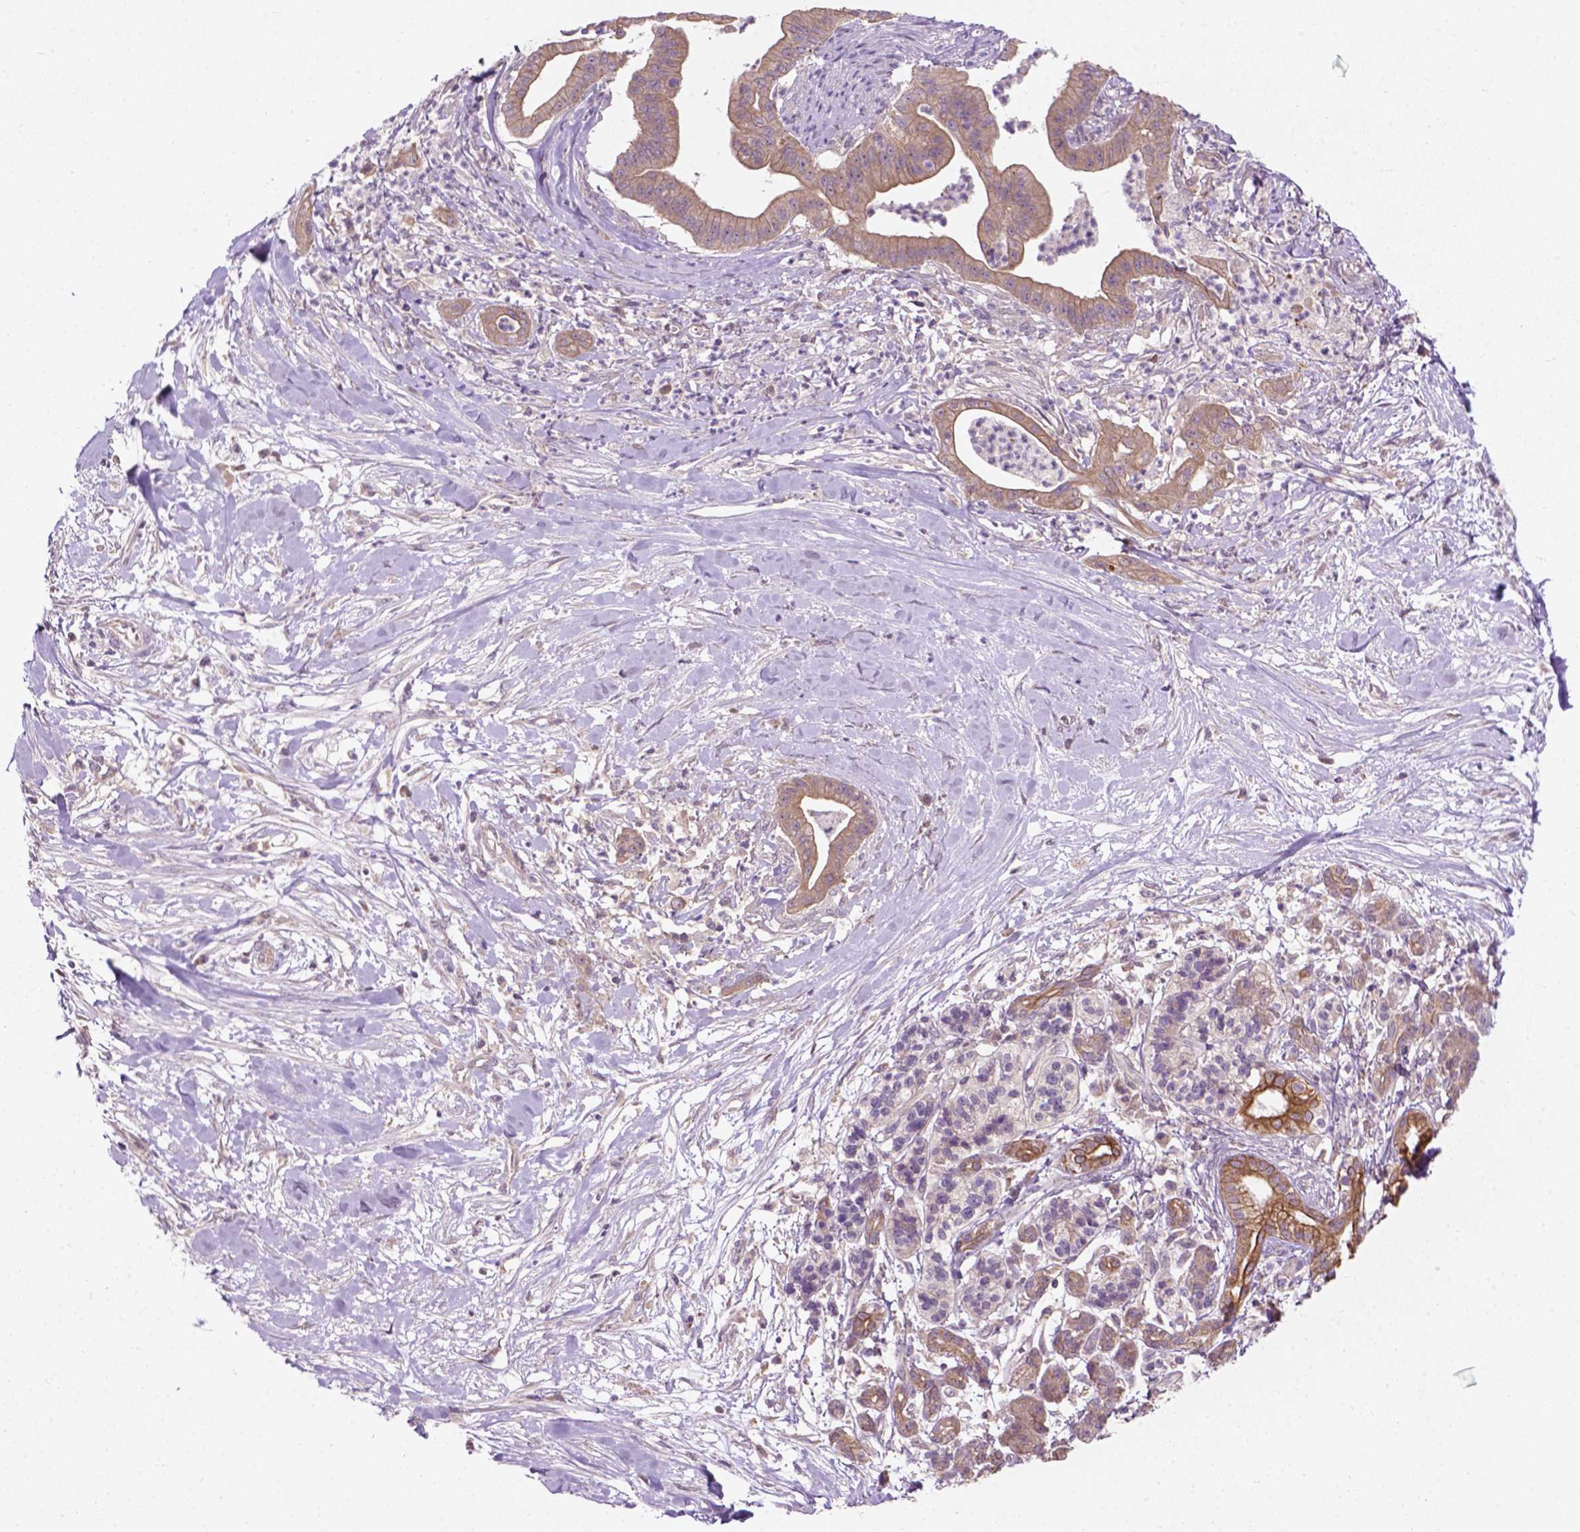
{"staining": {"intensity": "moderate", "quantity": ">75%", "location": "cytoplasmic/membranous"}, "tissue": "pancreatic cancer", "cell_type": "Tumor cells", "image_type": "cancer", "snomed": [{"axis": "morphology", "description": "Normal tissue, NOS"}, {"axis": "morphology", "description": "Adenocarcinoma, NOS"}, {"axis": "topography", "description": "Lymph node"}, {"axis": "topography", "description": "Pancreas"}], "caption": "Protein expression analysis of human pancreatic cancer reveals moderate cytoplasmic/membranous positivity in about >75% of tumor cells.", "gene": "MZT1", "patient": {"sex": "female", "age": 58}}